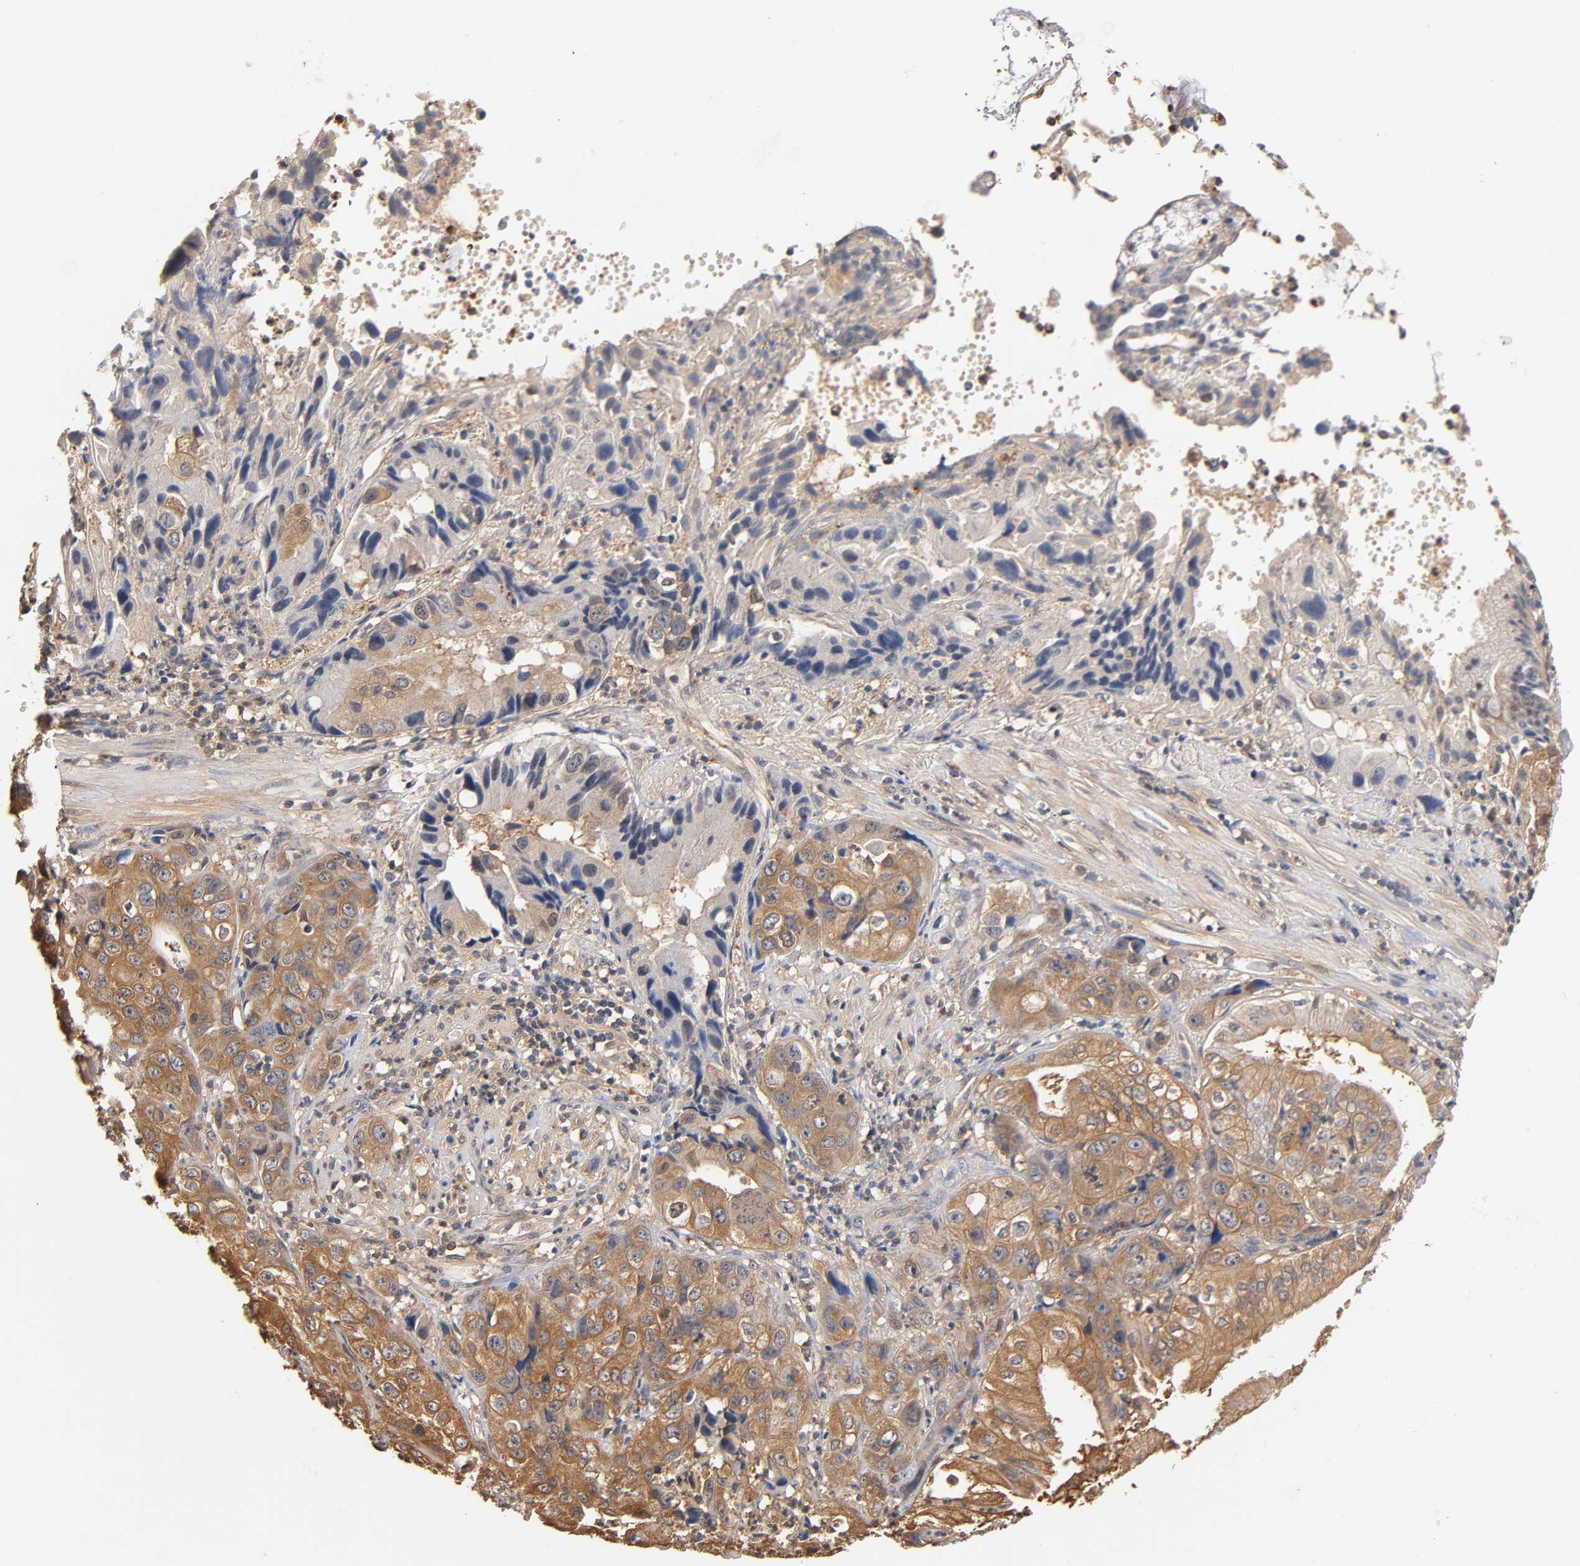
{"staining": {"intensity": "moderate", "quantity": ">75%", "location": "cytoplasmic/membranous"}, "tissue": "liver cancer", "cell_type": "Tumor cells", "image_type": "cancer", "snomed": [{"axis": "morphology", "description": "Cholangiocarcinoma"}, {"axis": "topography", "description": "Liver"}], "caption": "A brown stain shows moderate cytoplasmic/membranous expression of a protein in human liver cancer (cholangiocarcinoma) tumor cells.", "gene": "ALDOA", "patient": {"sex": "female", "age": 61}}